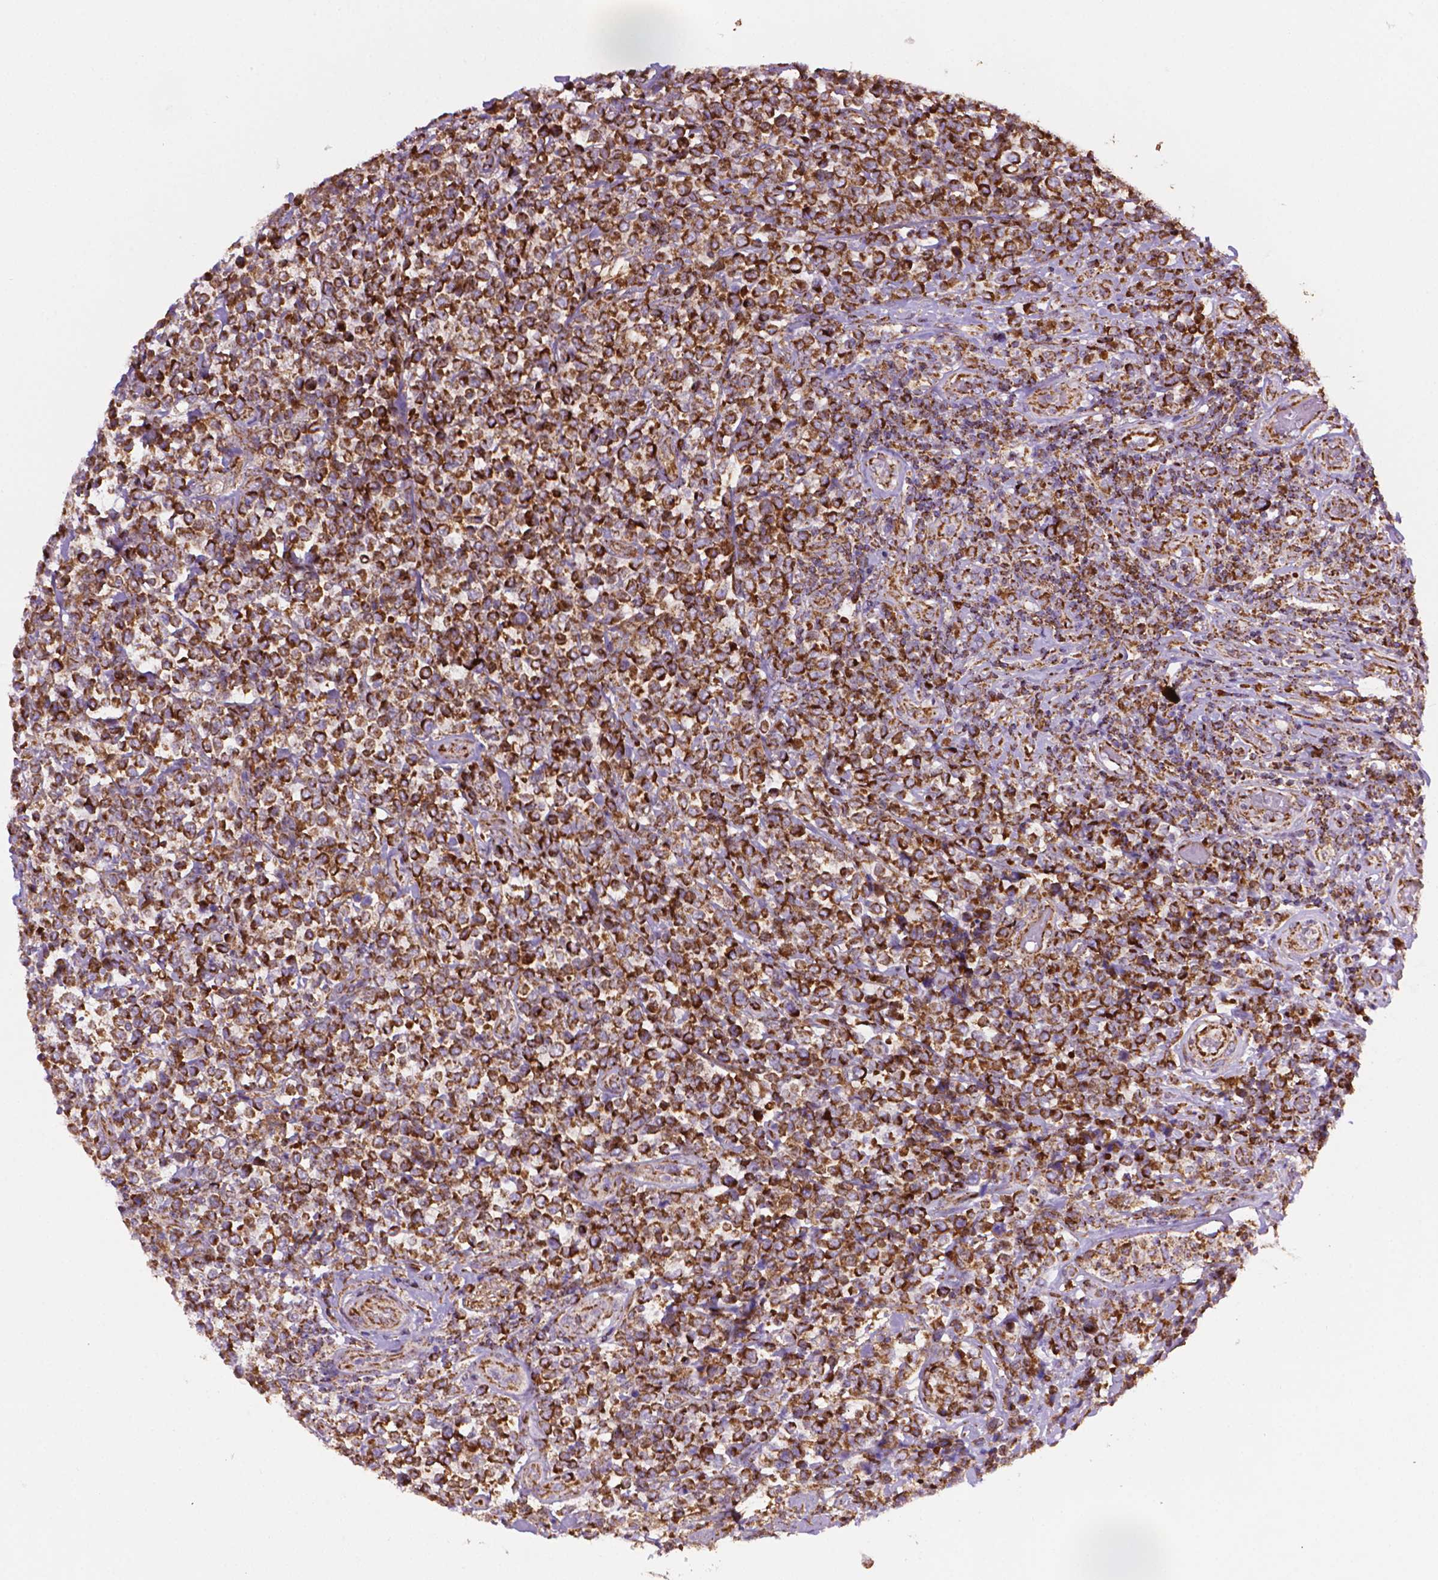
{"staining": {"intensity": "strong", "quantity": ">75%", "location": "cytoplasmic/membranous"}, "tissue": "lymphoma", "cell_type": "Tumor cells", "image_type": "cancer", "snomed": [{"axis": "morphology", "description": "Malignant lymphoma, non-Hodgkin's type, High grade"}, {"axis": "topography", "description": "Soft tissue"}], "caption": "This is a photomicrograph of IHC staining of malignant lymphoma, non-Hodgkin's type (high-grade), which shows strong expression in the cytoplasmic/membranous of tumor cells.", "gene": "ILVBL", "patient": {"sex": "female", "age": 56}}